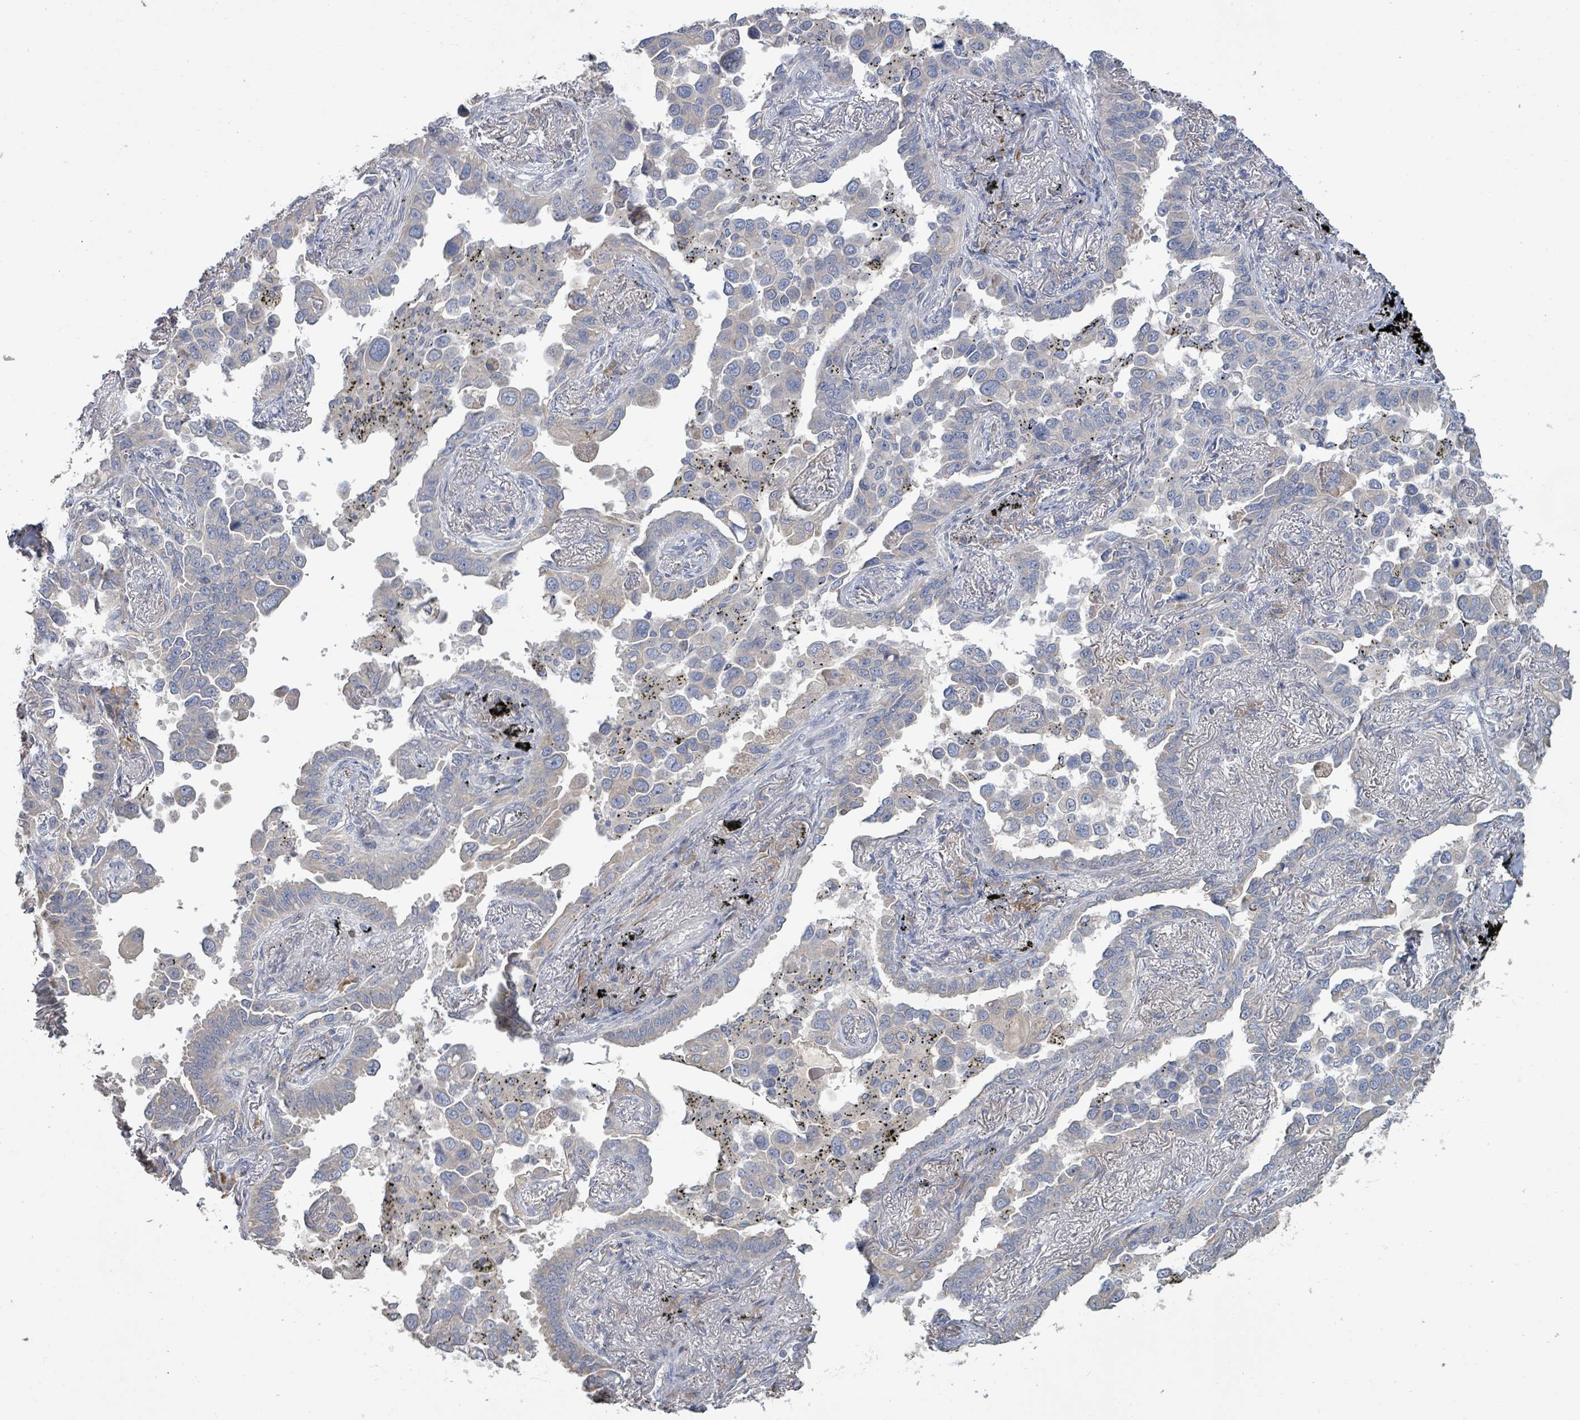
{"staining": {"intensity": "negative", "quantity": "none", "location": "none"}, "tissue": "lung cancer", "cell_type": "Tumor cells", "image_type": "cancer", "snomed": [{"axis": "morphology", "description": "Adenocarcinoma, NOS"}, {"axis": "topography", "description": "Lung"}], "caption": "Immunohistochemistry (IHC) of human lung cancer demonstrates no expression in tumor cells. (DAB immunohistochemistry, high magnification).", "gene": "KCNS2", "patient": {"sex": "male", "age": 67}}